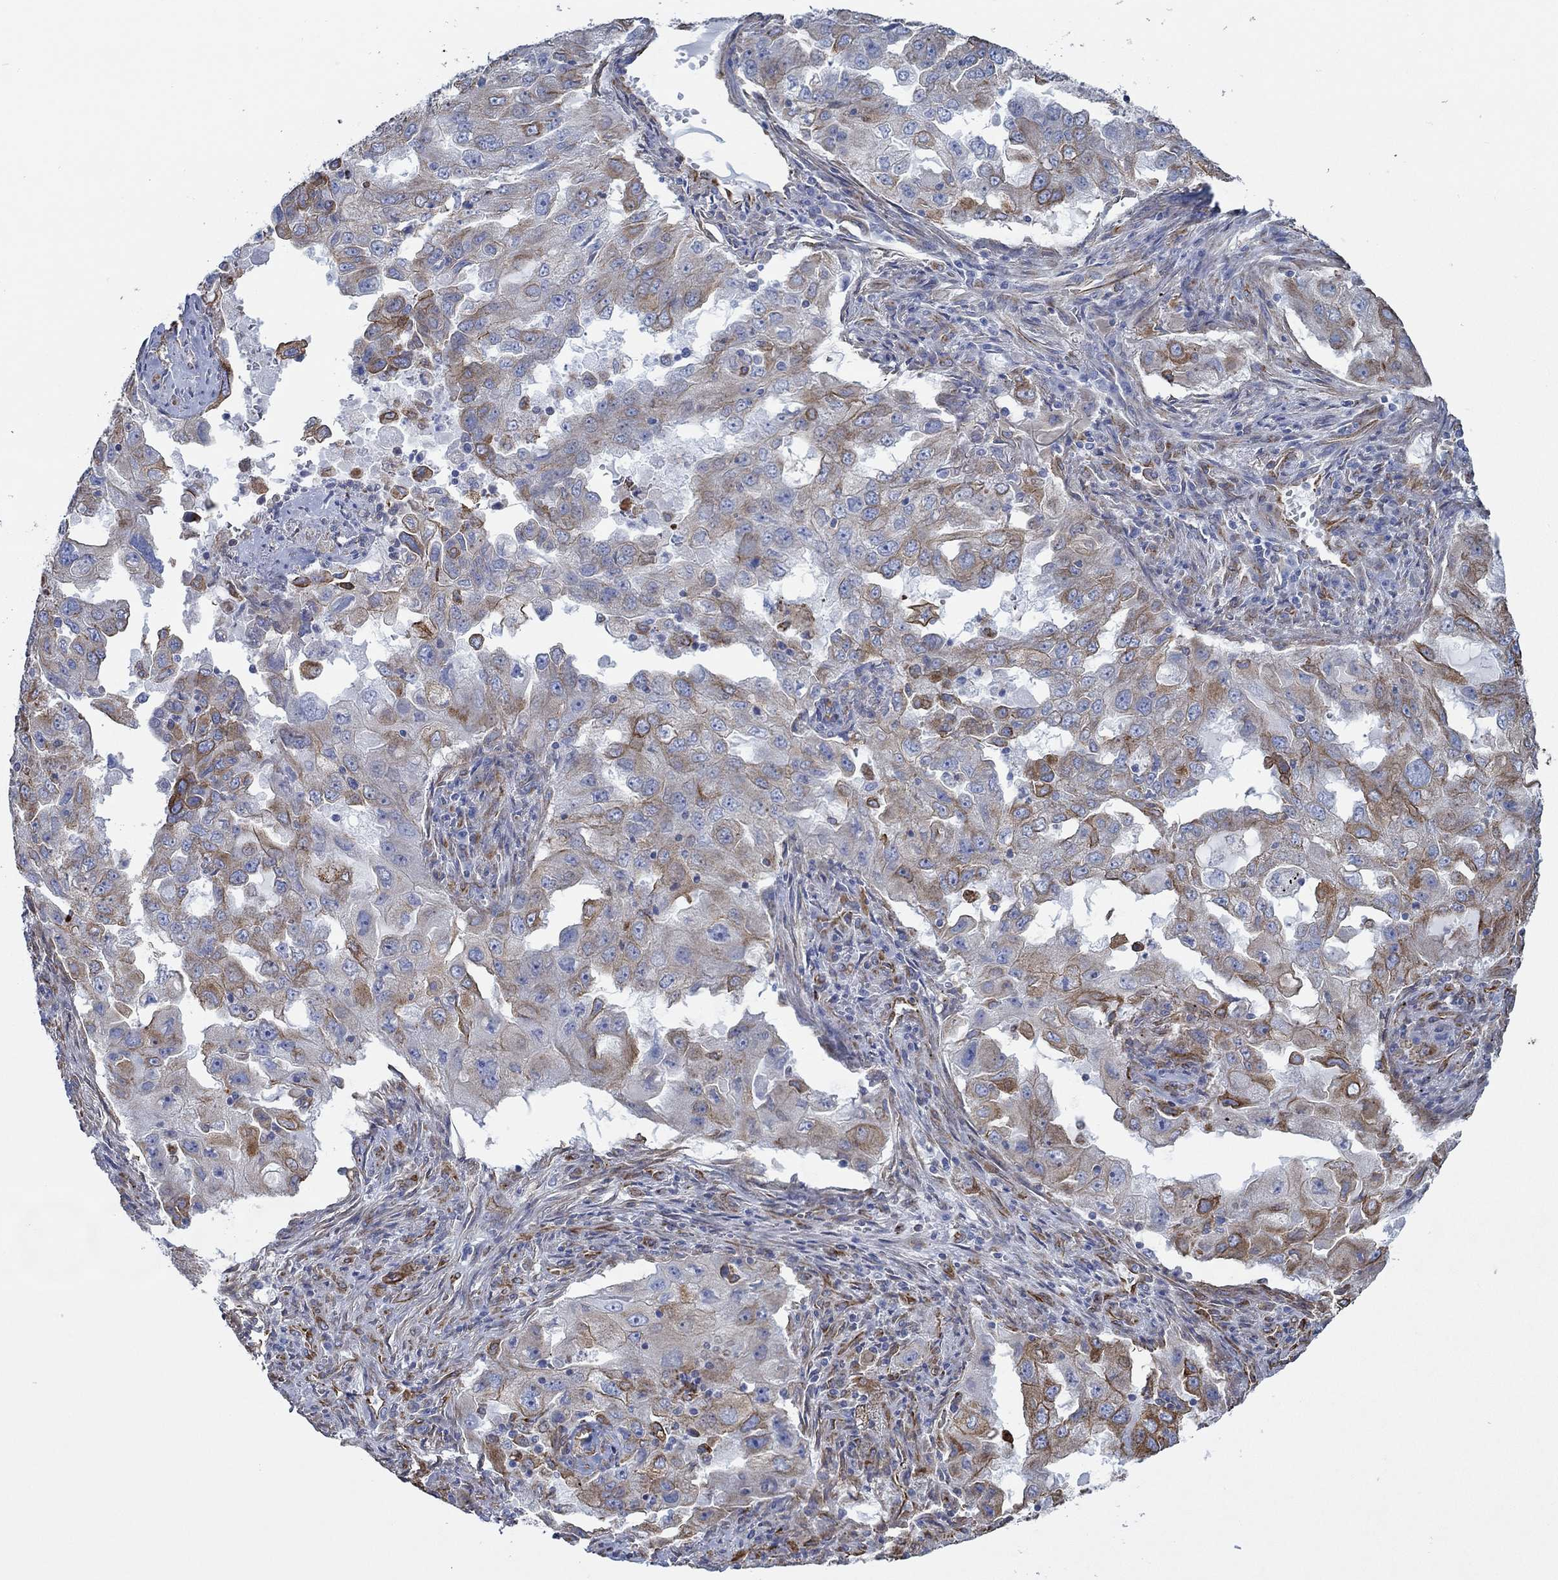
{"staining": {"intensity": "strong", "quantity": "<25%", "location": "cytoplasmic/membranous"}, "tissue": "lung cancer", "cell_type": "Tumor cells", "image_type": "cancer", "snomed": [{"axis": "morphology", "description": "Adenocarcinoma, NOS"}, {"axis": "topography", "description": "Lung"}], "caption": "Human lung cancer stained for a protein (brown) demonstrates strong cytoplasmic/membranous positive staining in approximately <25% of tumor cells.", "gene": "STC2", "patient": {"sex": "female", "age": 61}}